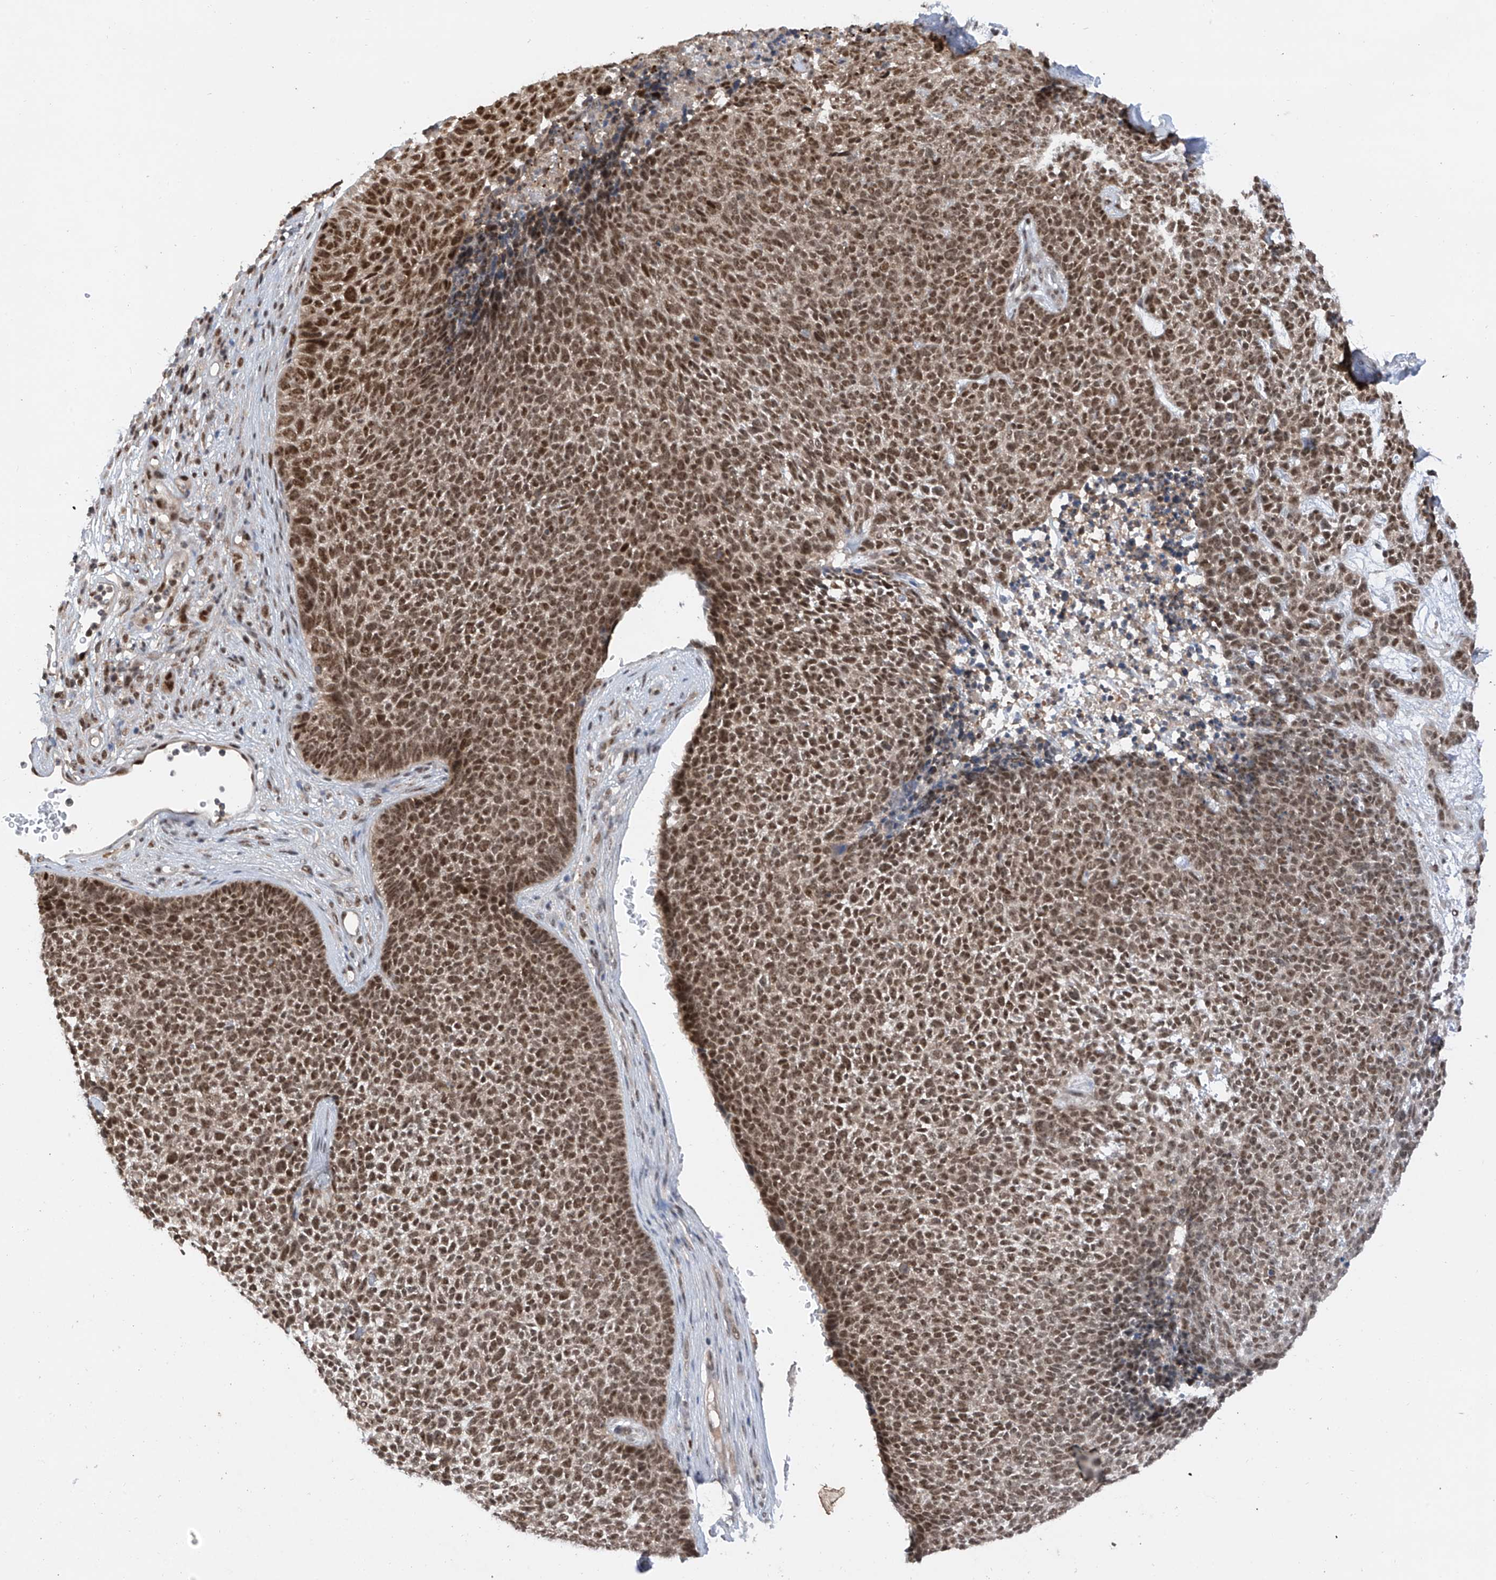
{"staining": {"intensity": "strong", "quantity": ">75%", "location": "nuclear"}, "tissue": "skin cancer", "cell_type": "Tumor cells", "image_type": "cancer", "snomed": [{"axis": "morphology", "description": "Basal cell carcinoma"}, {"axis": "topography", "description": "Skin"}], "caption": "Immunohistochemical staining of skin cancer (basal cell carcinoma) shows high levels of strong nuclear positivity in about >75% of tumor cells. Nuclei are stained in blue.", "gene": "RPAIN", "patient": {"sex": "female", "age": 84}}